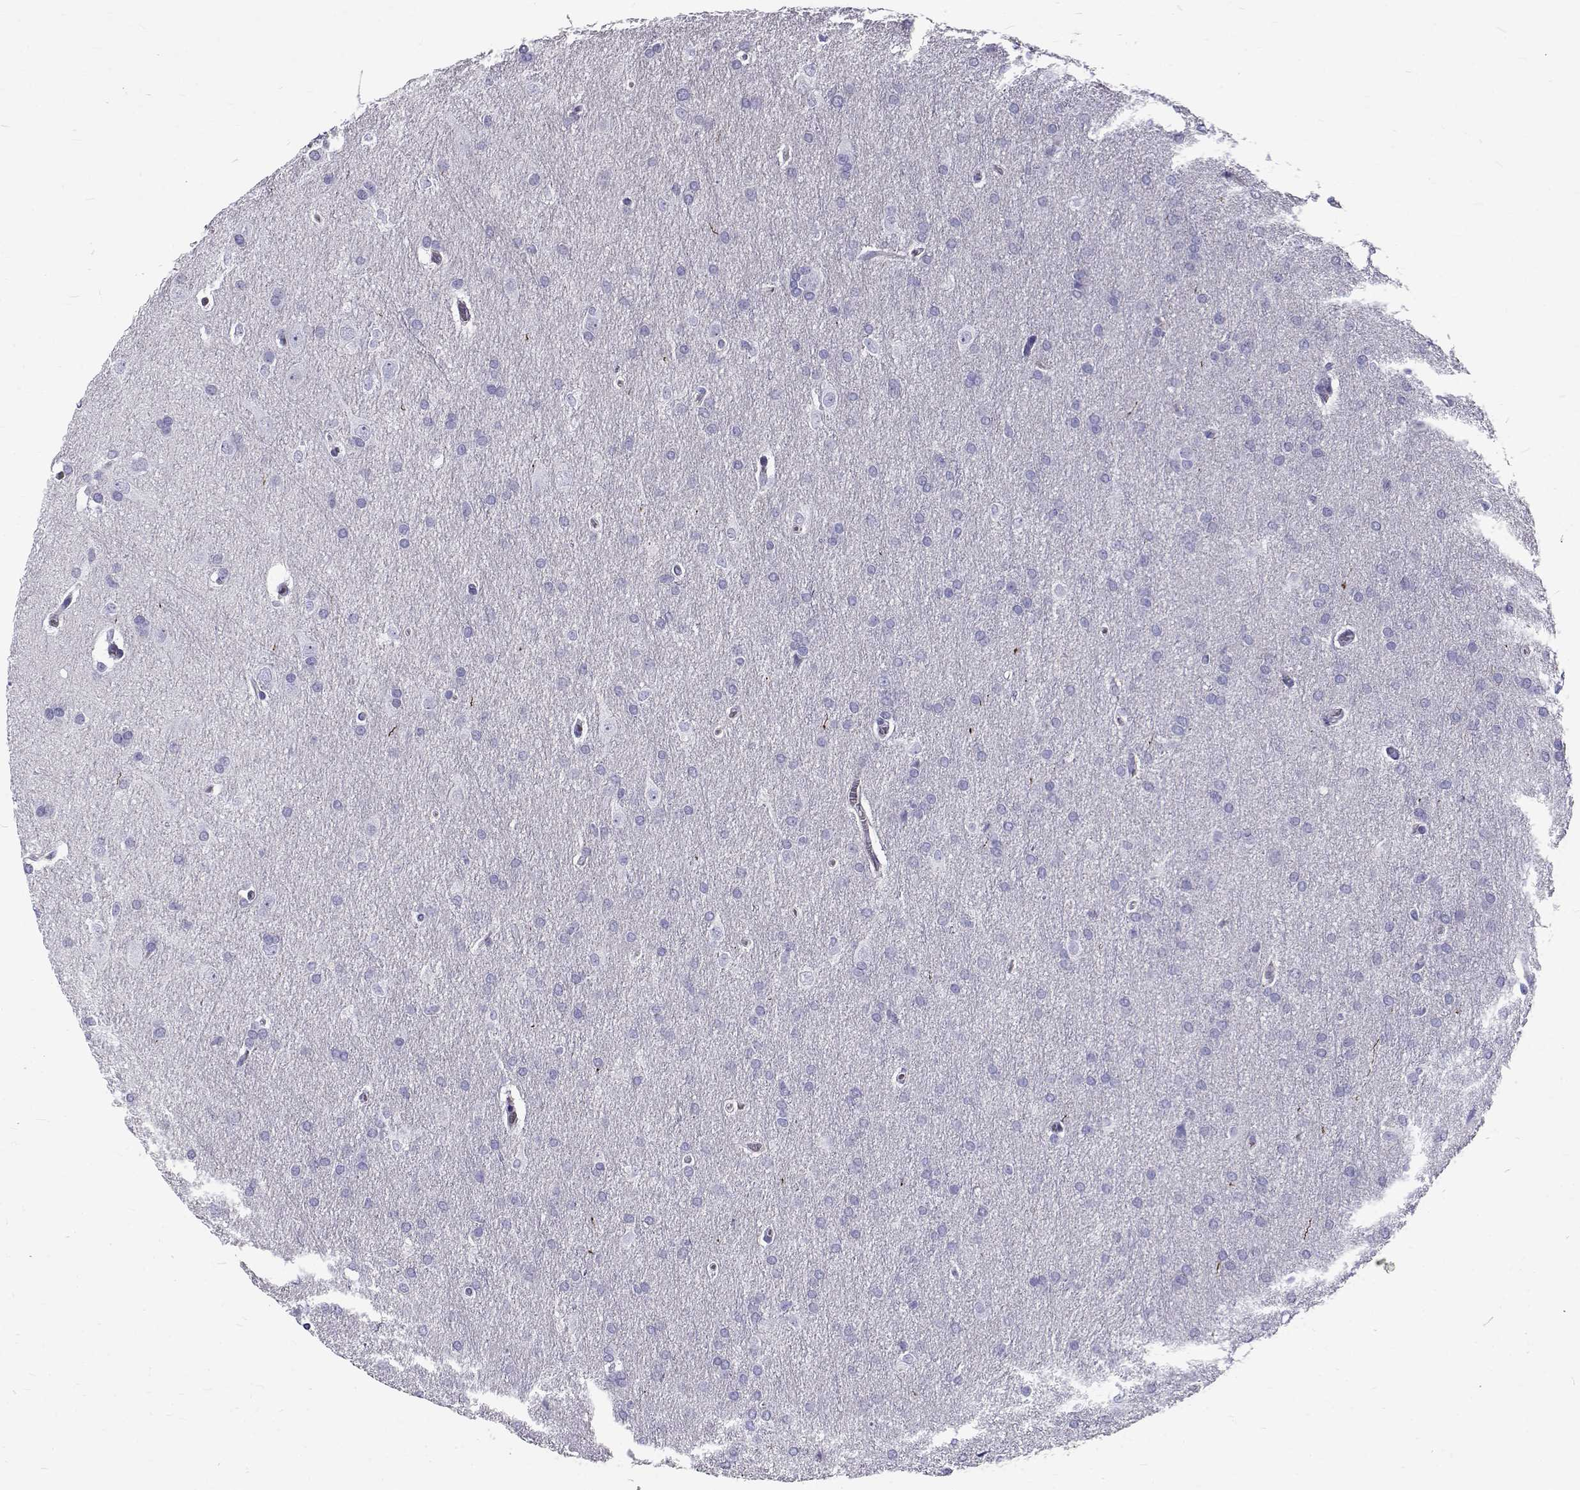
{"staining": {"intensity": "negative", "quantity": "none", "location": "none"}, "tissue": "glioma", "cell_type": "Tumor cells", "image_type": "cancer", "snomed": [{"axis": "morphology", "description": "Glioma, malignant, Low grade"}, {"axis": "topography", "description": "Brain"}], "caption": "IHC photomicrograph of neoplastic tissue: glioma stained with DAB (3,3'-diaminobenzidine) displays no significant protein staining in tumor cells.", "gene": "IGSF1", "patient": {"sex": "female", "age": 32}}